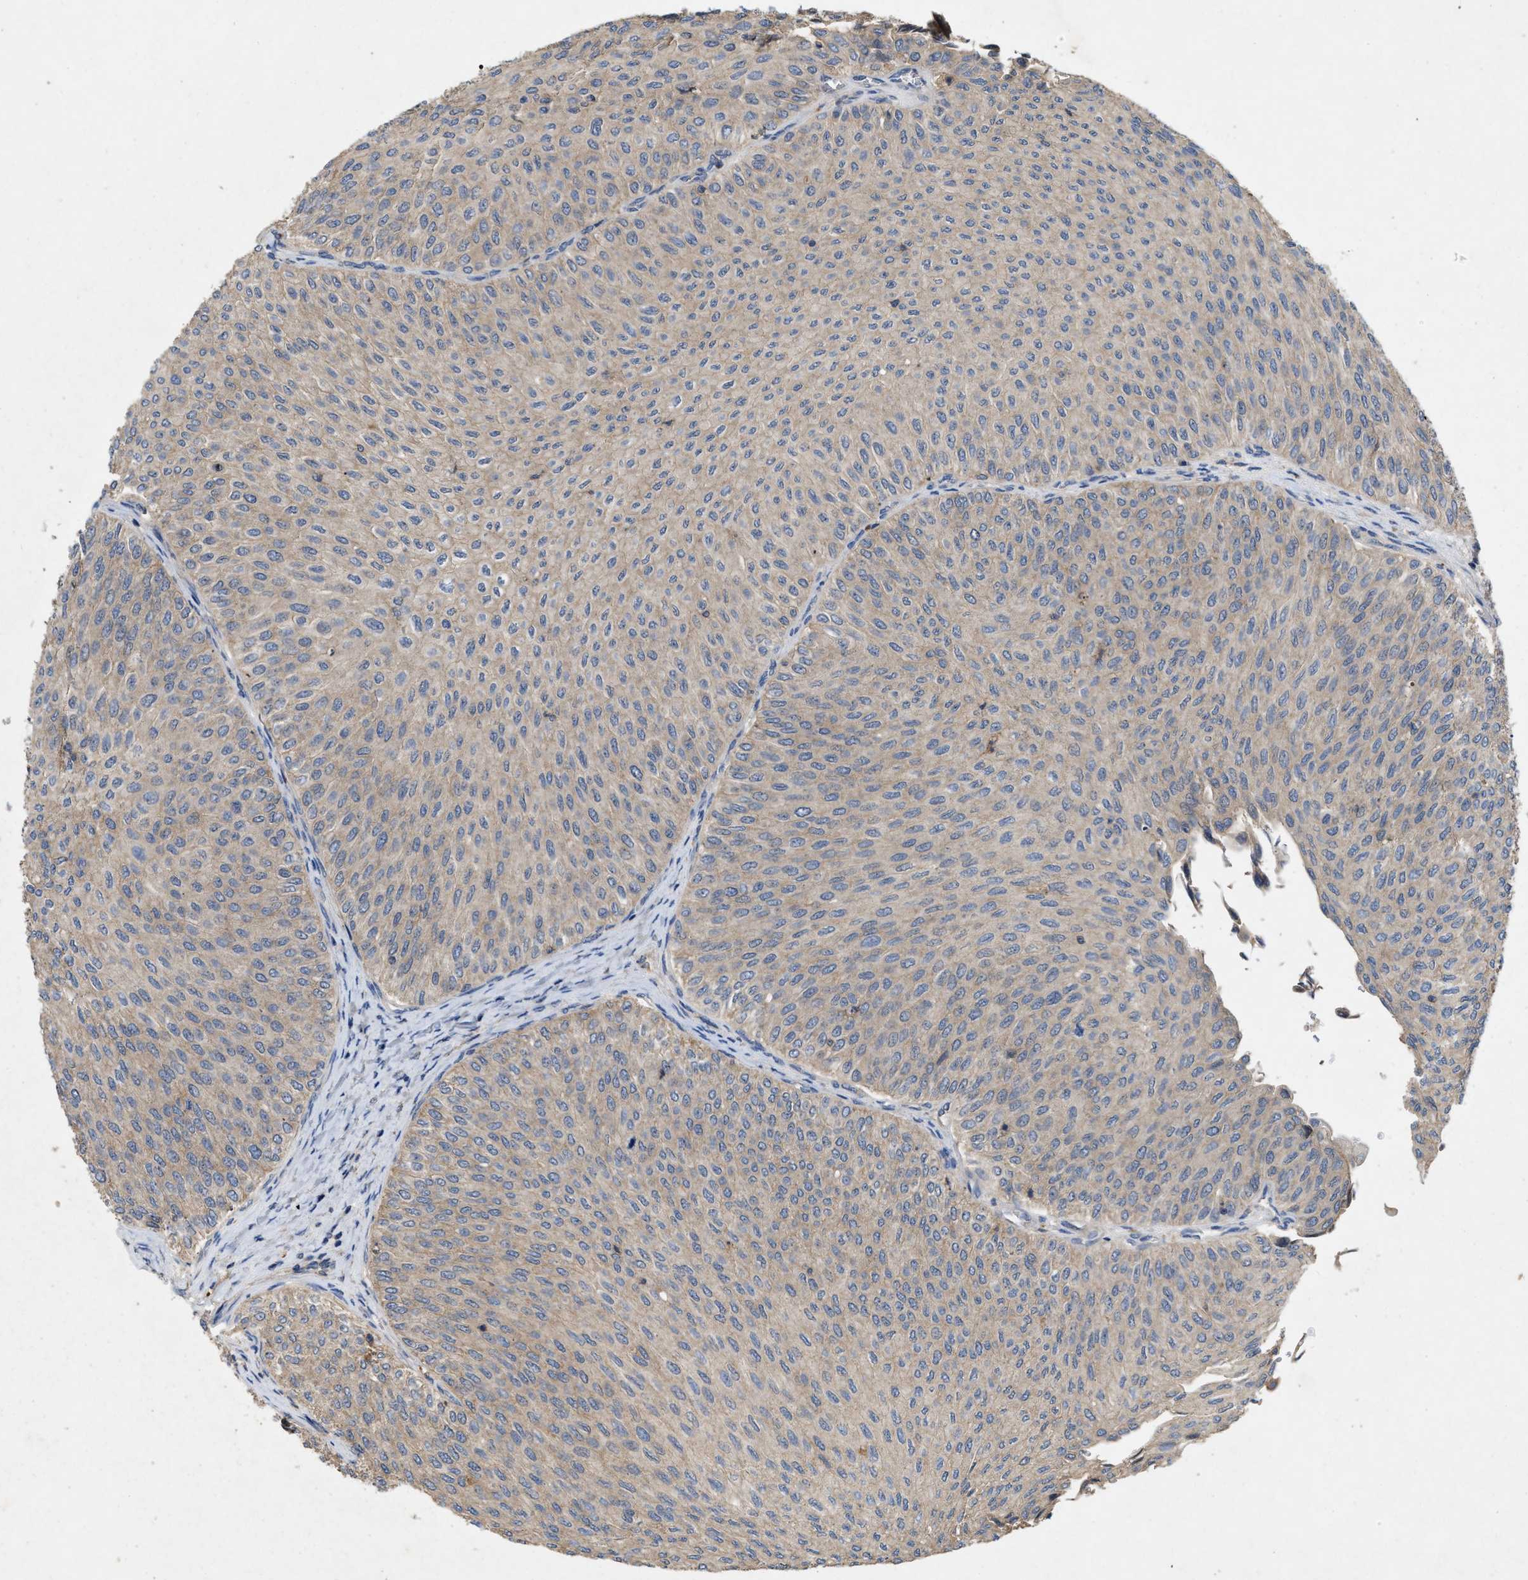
{"staining": {"intensity": "weak", "quantity": "25%-75%", "location": "cytoplasmic/membranous"}, "tissue": "urothelial cancer", "cell_type": "Tumor cells", "image_type": "cancer", "snomed": [{"axis": "morphology", "description": "Urothelial carcinoma, Low grade"}, {"axis": "topography", "description": "Urinary bladder"}], "caption": "Weak cytoplasmic/membranous expression is seen in approximately 25%-75% of tumor cells in urothelial carcinoma (low-grade). The staining is performed using DAB brown chromogen to label protein expression. The nuclei are counter-stained blue using hematoxylin.", "gene": "LPAR2", "patient": {"sex": "male", "age": 78}}